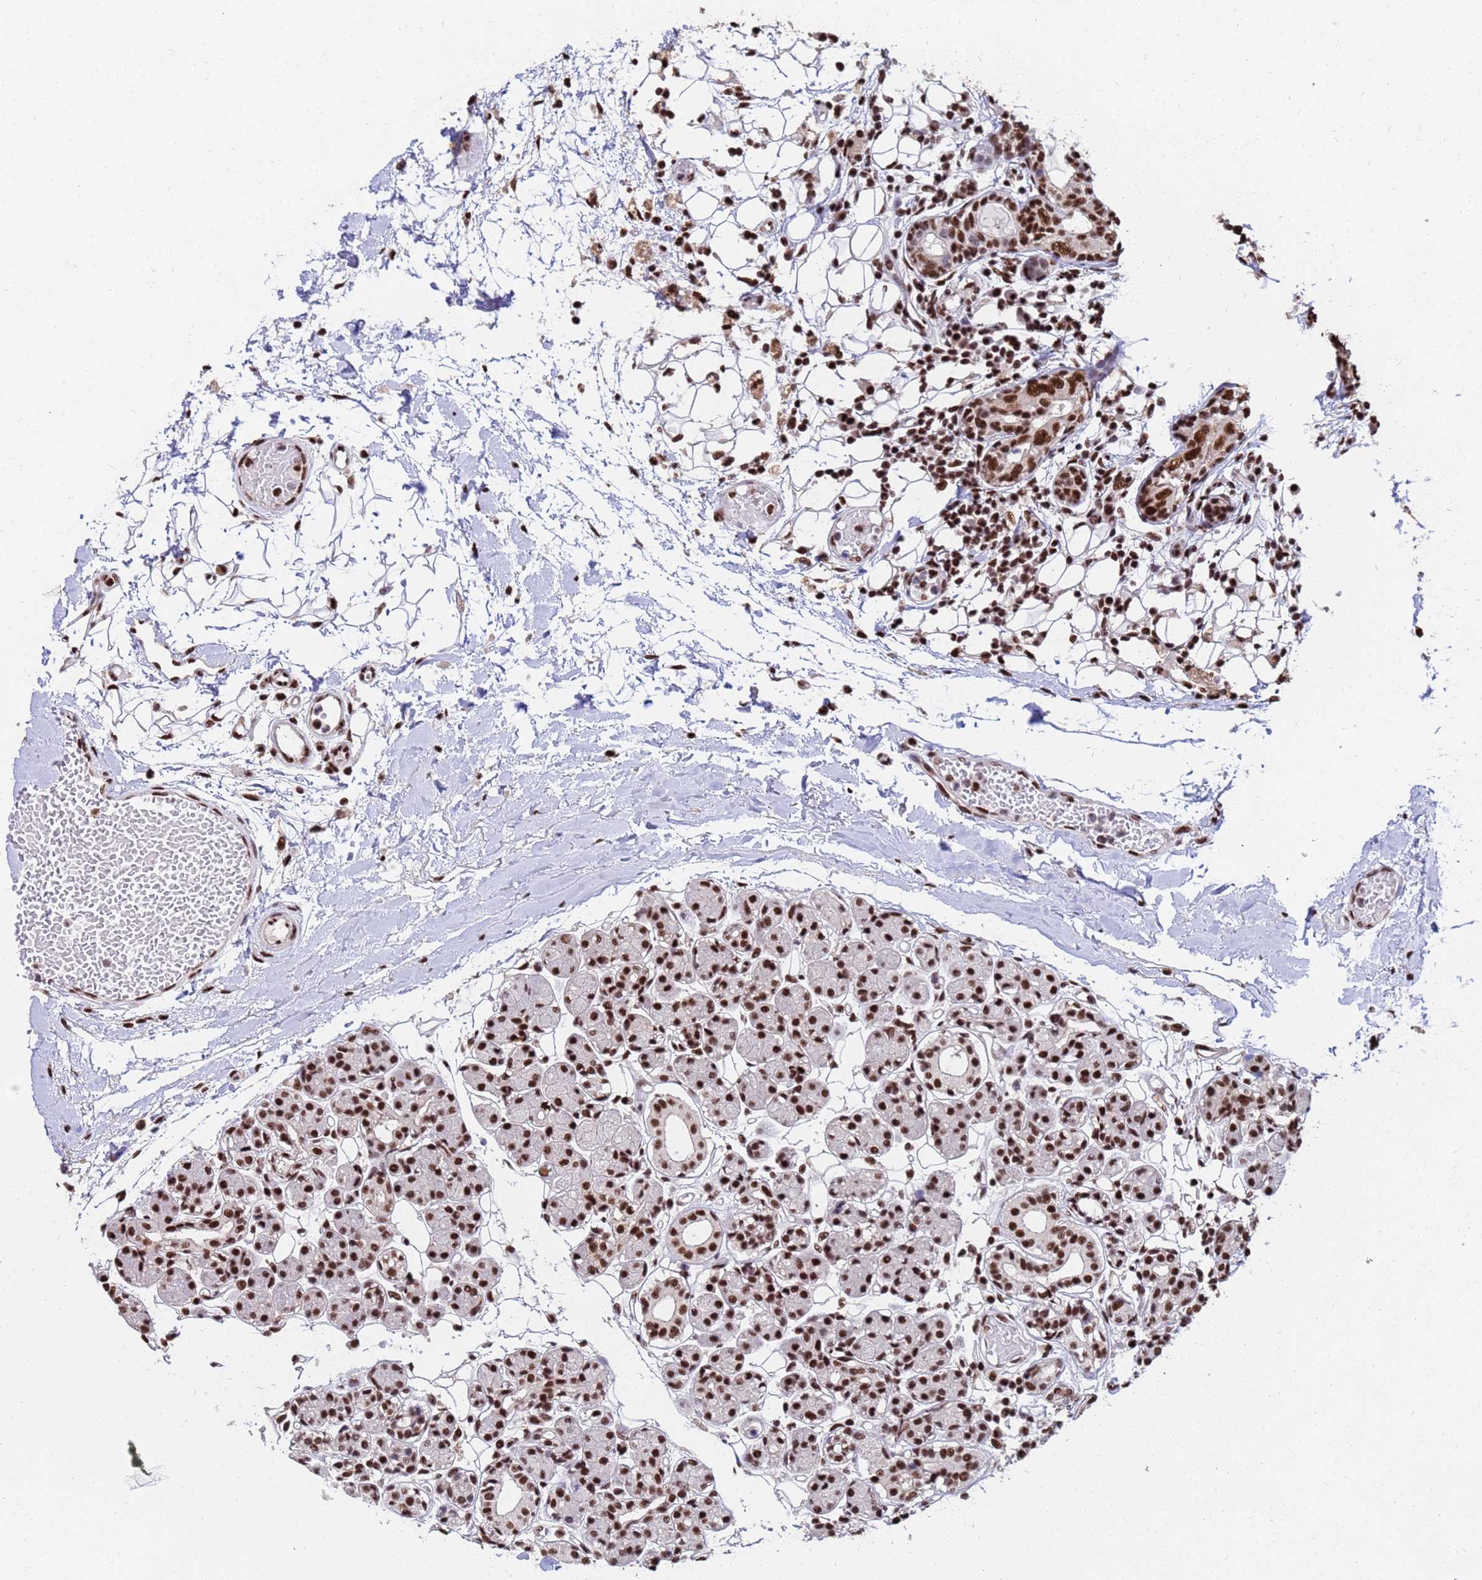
{"staining": {"intensity": "strong", "quantity": ">75%", "location": "nuclear"}, "tissue": "head and neck cancer", "cell_type": "Tumor cells", "image_type": "cancer", "snomed": [{"axis": "morphology", "description": "Adenocarcinoma, NOS"}, {"axis": "morphology", "description": "Adenocarcinoma, metastatic, NOS"}, {"axis": "topography", "description": "Head-Neck"}], "caption": "This image demonstrates head and neck cancer (metastatic adenocarcinoma) stained with immunohistochemistry to label a protein in brown. The nuclear of tumor cells show strong positivity for the protein. Nuclei are counter-stained blue.", "gene": "SF3B2", "patient": {"sex": "male", "age": 75}}